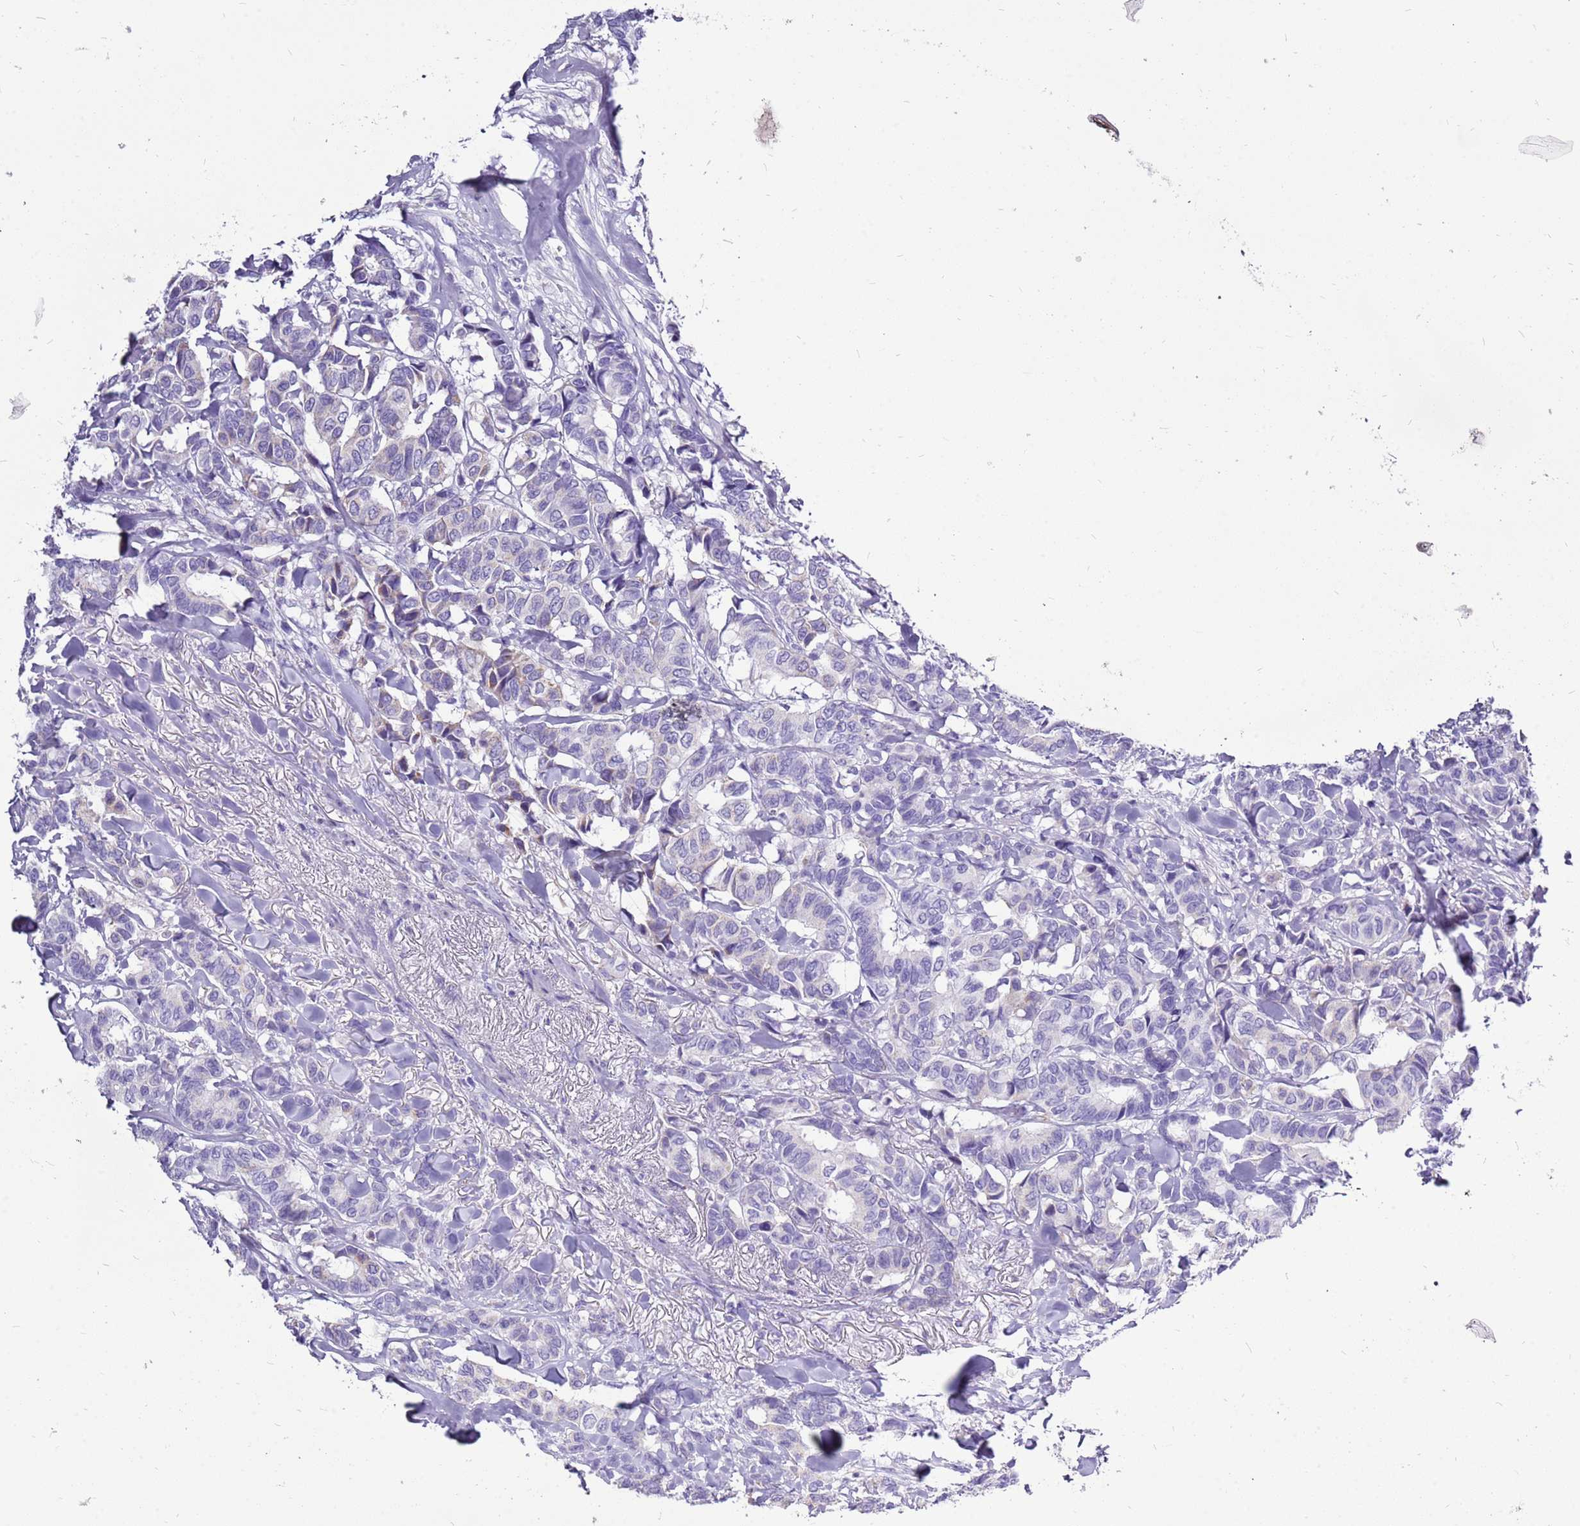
{"staining": {"intensity": "negative", "quantity": "none", "location": "none"}, "tissue": "breast cancer", "cell_type": "Tumor cells", "image_type": "cancer", "snomed": [{"axis": "morphology", "description": "Duct carcinoma"}, {"axis": "topography", "description": "Breast"}], "caption": "Micrograph shows no significant protein positivity in tumor cells of breast cancer (invasive ductal carcinoma). (Immunohistochemistry, brightfield microscopy, high magnification).", "gene": "ACSS3", "patient": {"sex": "female", "age": 87}}